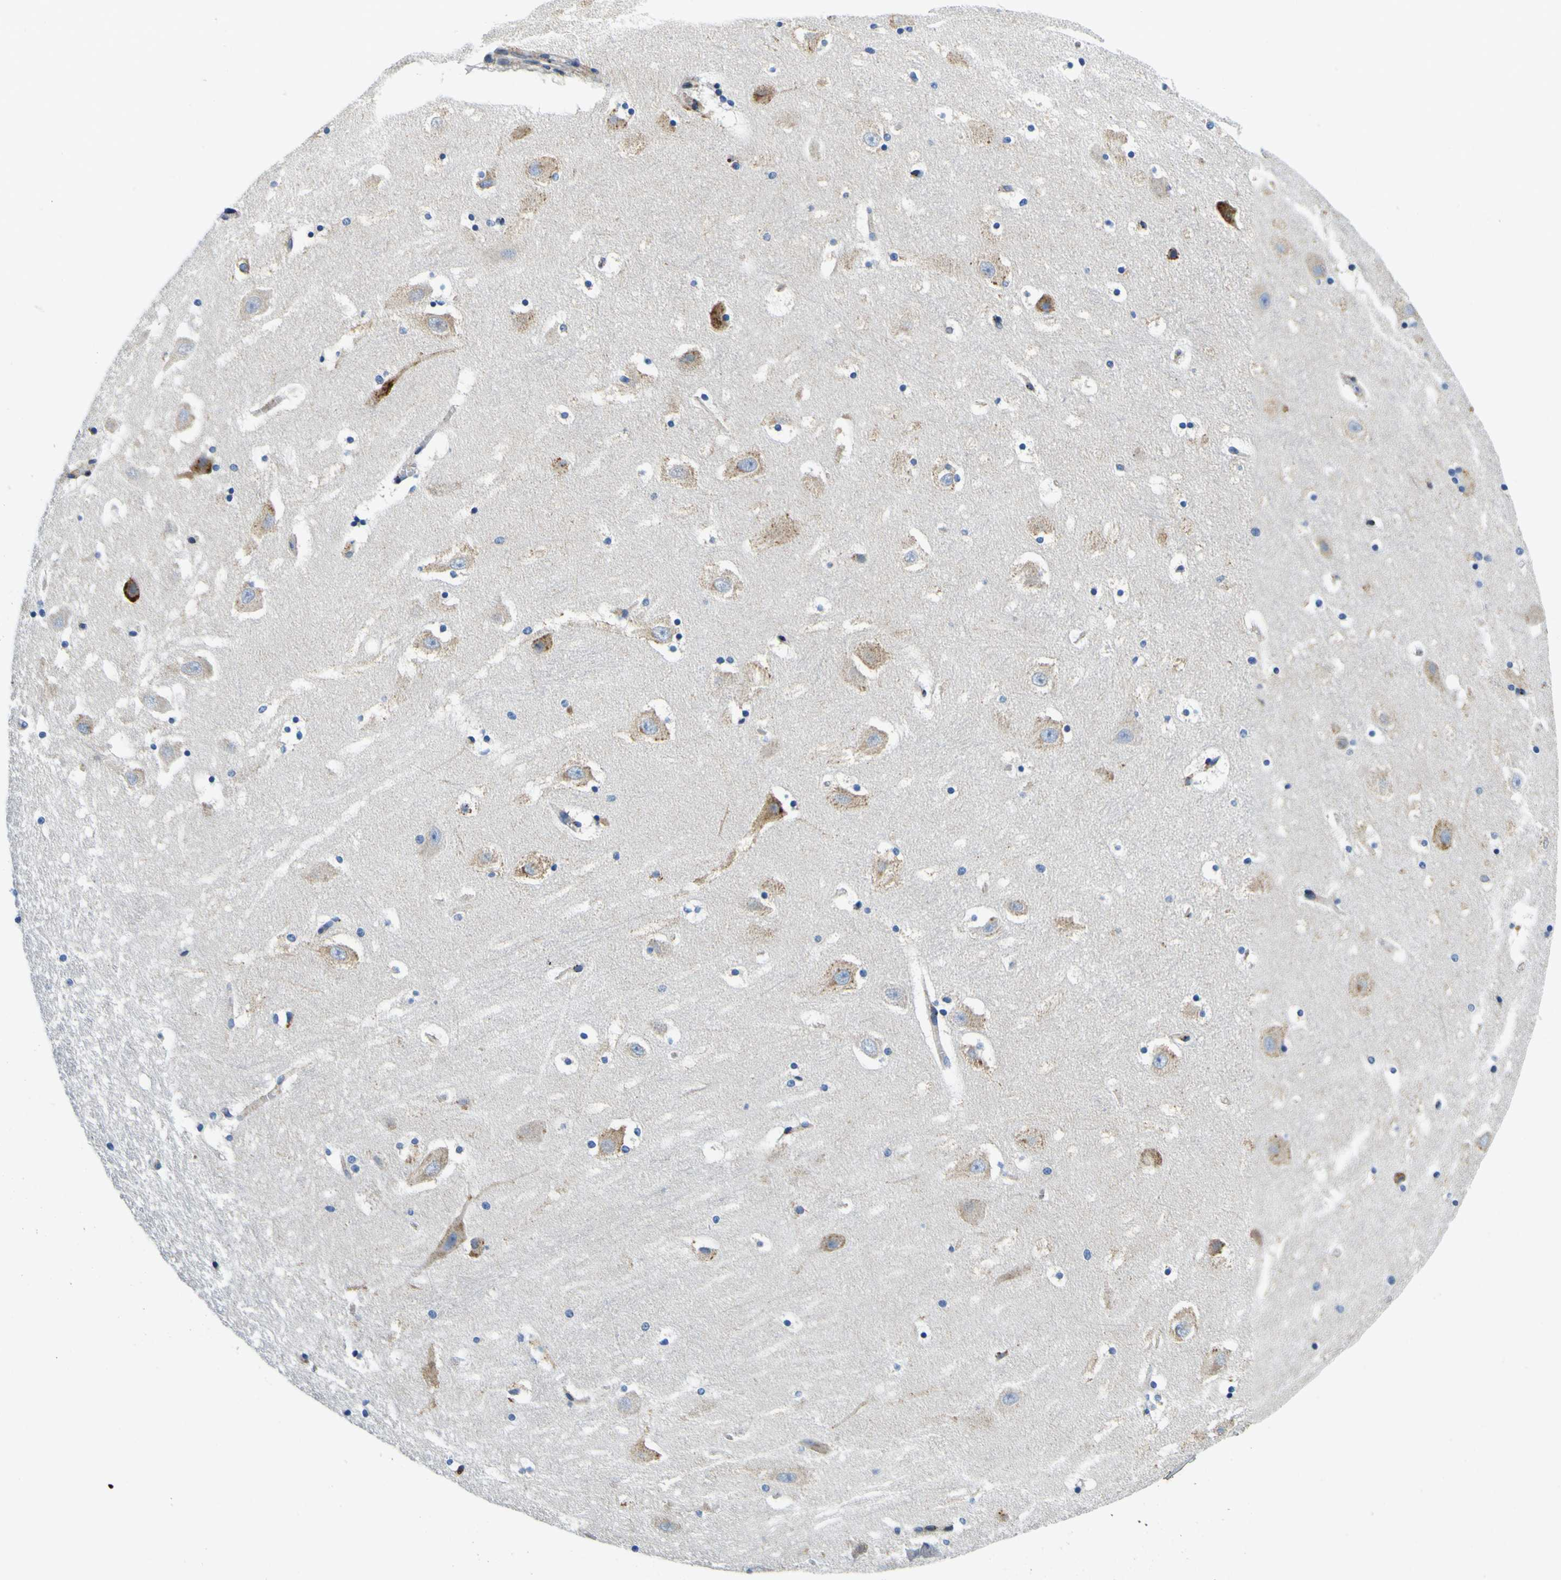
{"staining": {"intensity": "negative", "quantity": "none", "location": "none"}, "tissue": "hippocampus", "cell_type": "Glial cells", "image_type": "normal", "snomed": [{"axis": "morphology", "description": "Normal tissue, NOS"}, {"axis": "topography", "description": "Hippocampus"}], "caption": "IHC photomicrograph of unremarkable hippocampus stained for a protein (brown), which exhibits no staining in glial cells. (Immunohistochemistry, brightfield microscopy, high magnification).", "gene": "NLRP3", "patient": {"sex": "male", "age": 45}}